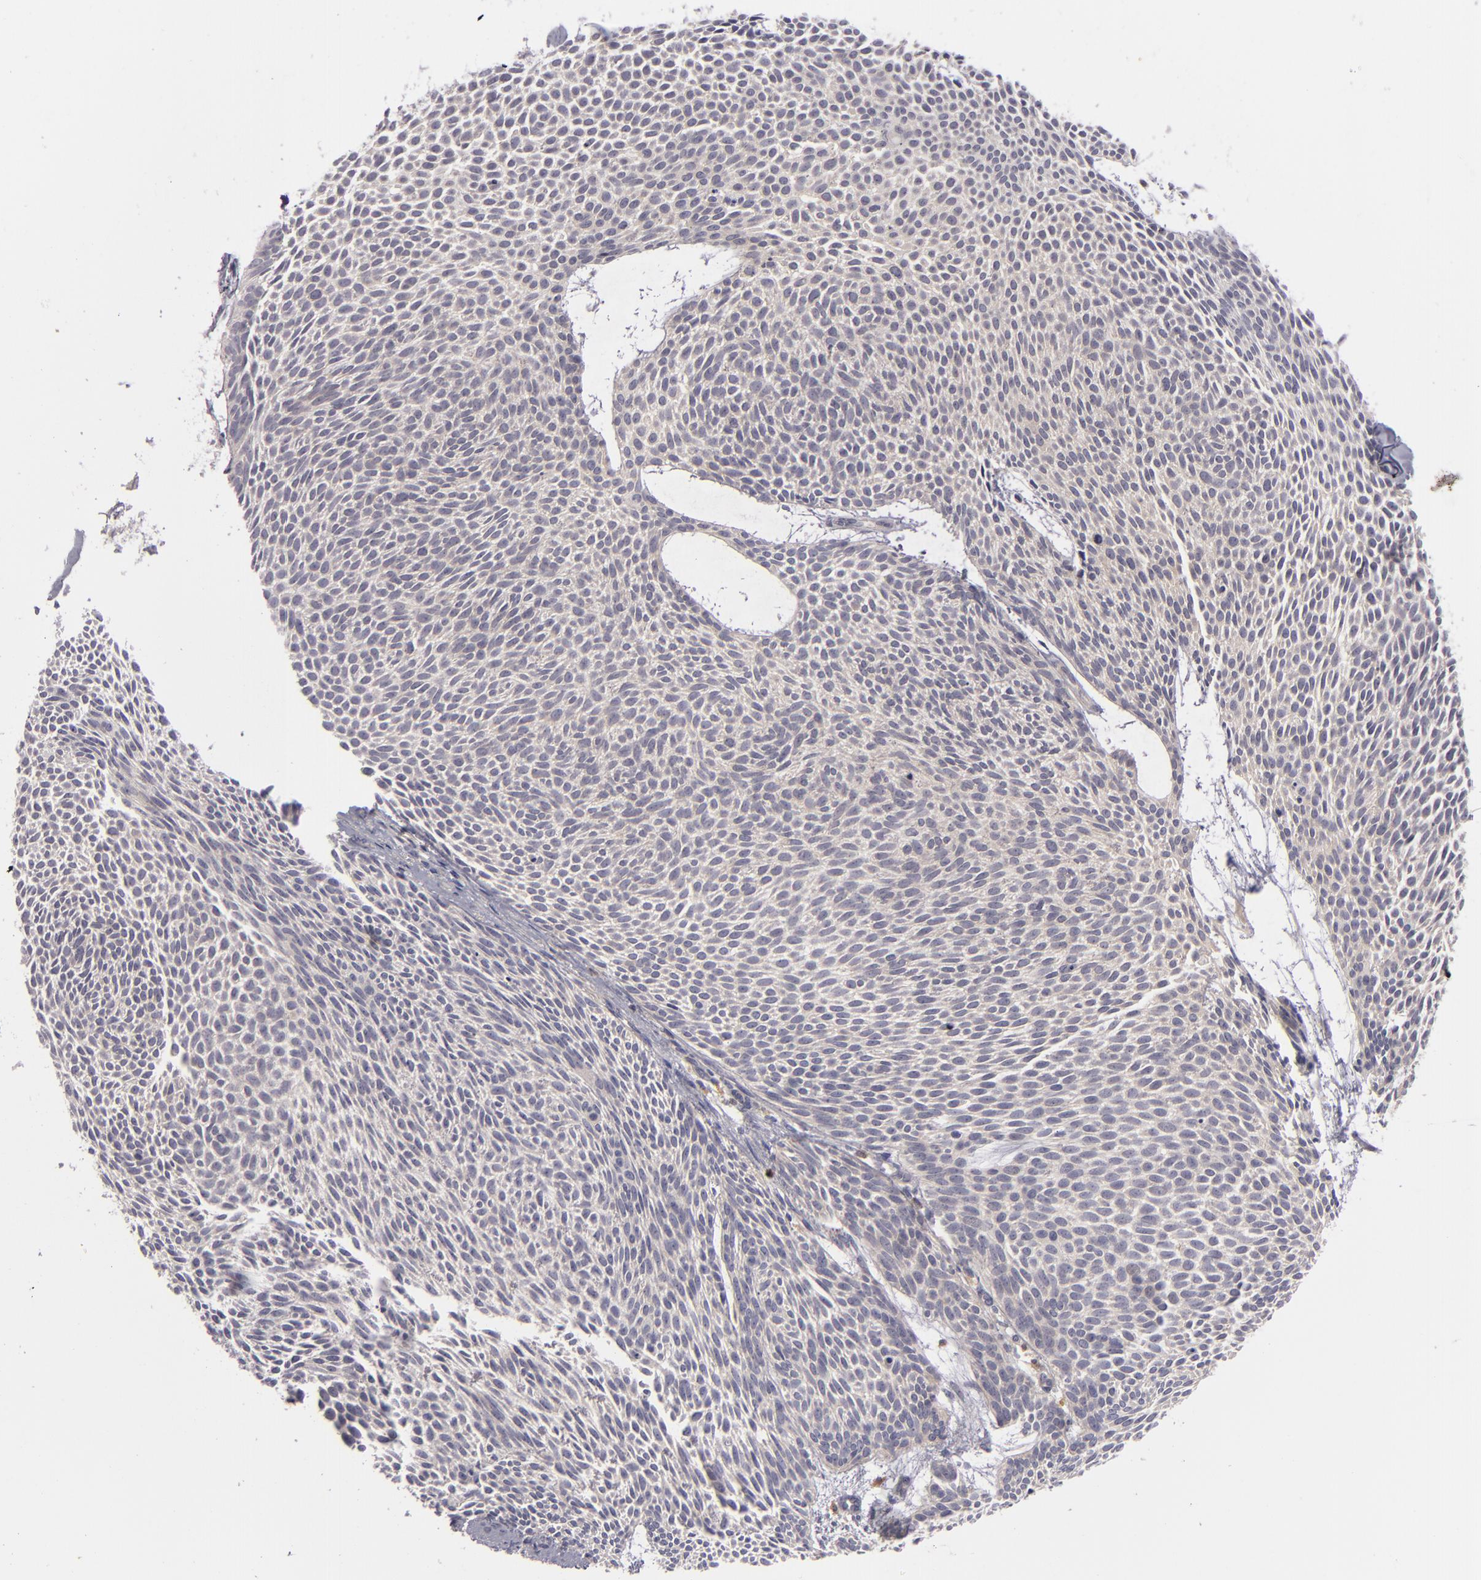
{"staining": {"intensity": "weak", "quantity": ">75%", "location": "cytoplasmic/membranous"}, "tissue": "skin cancer", "cell_type": "Tumor cells", "image_type": "cancer", "snomed": [{"axis": "morphology", "description": "Basal cell carcinoma"}, {"axis": "topography", "description": "Skin"}], "caption": "A brown stain highlights weak cytoplasmic/membranous positivity of a protein in human skin basal cell carcinoma tumor cells.", "gene": "CD83", "patient": {"sex": "male", "age": 84}}